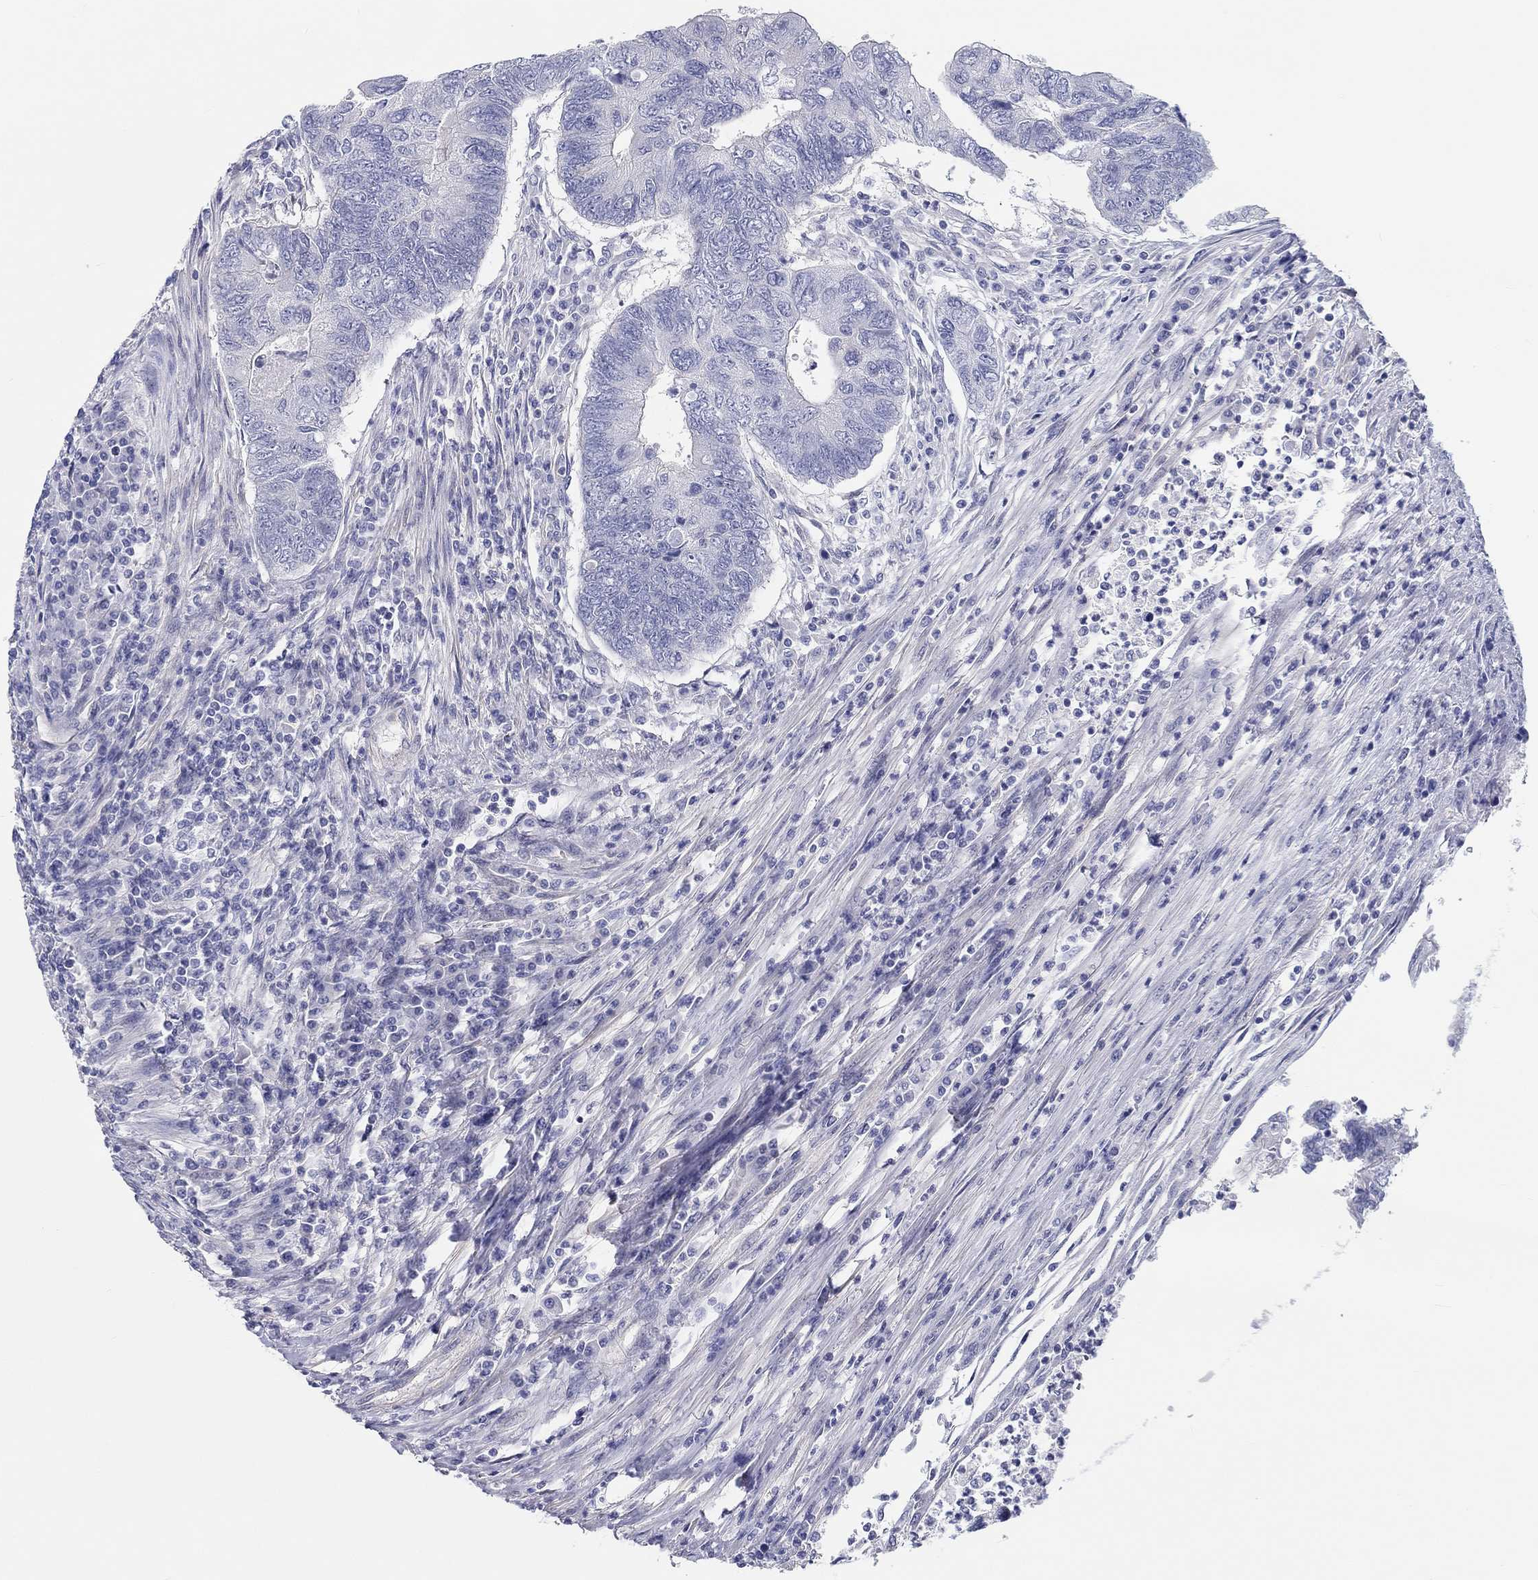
{"staining": {"intensity": "negative", "quantity": "none", "location": "none"}, "tissue": "colorectal cancer", "cell_type": "Tumor cells", "image_type": "cancer", "snomed": [{"axis": "morphology", "description": "Adenocarcinoma, NOS"}, {"axis": "topography", "description": "Colon"}], "caption": "Immunohistochemistry (IHC) histopathology image of human colorectal cancer (adenocarcinoma) stained for a protein (brown), which reveals no staining in tumor cells.", "gene": "CRYGD", "patient": {"sex": "female", "age": 67}}